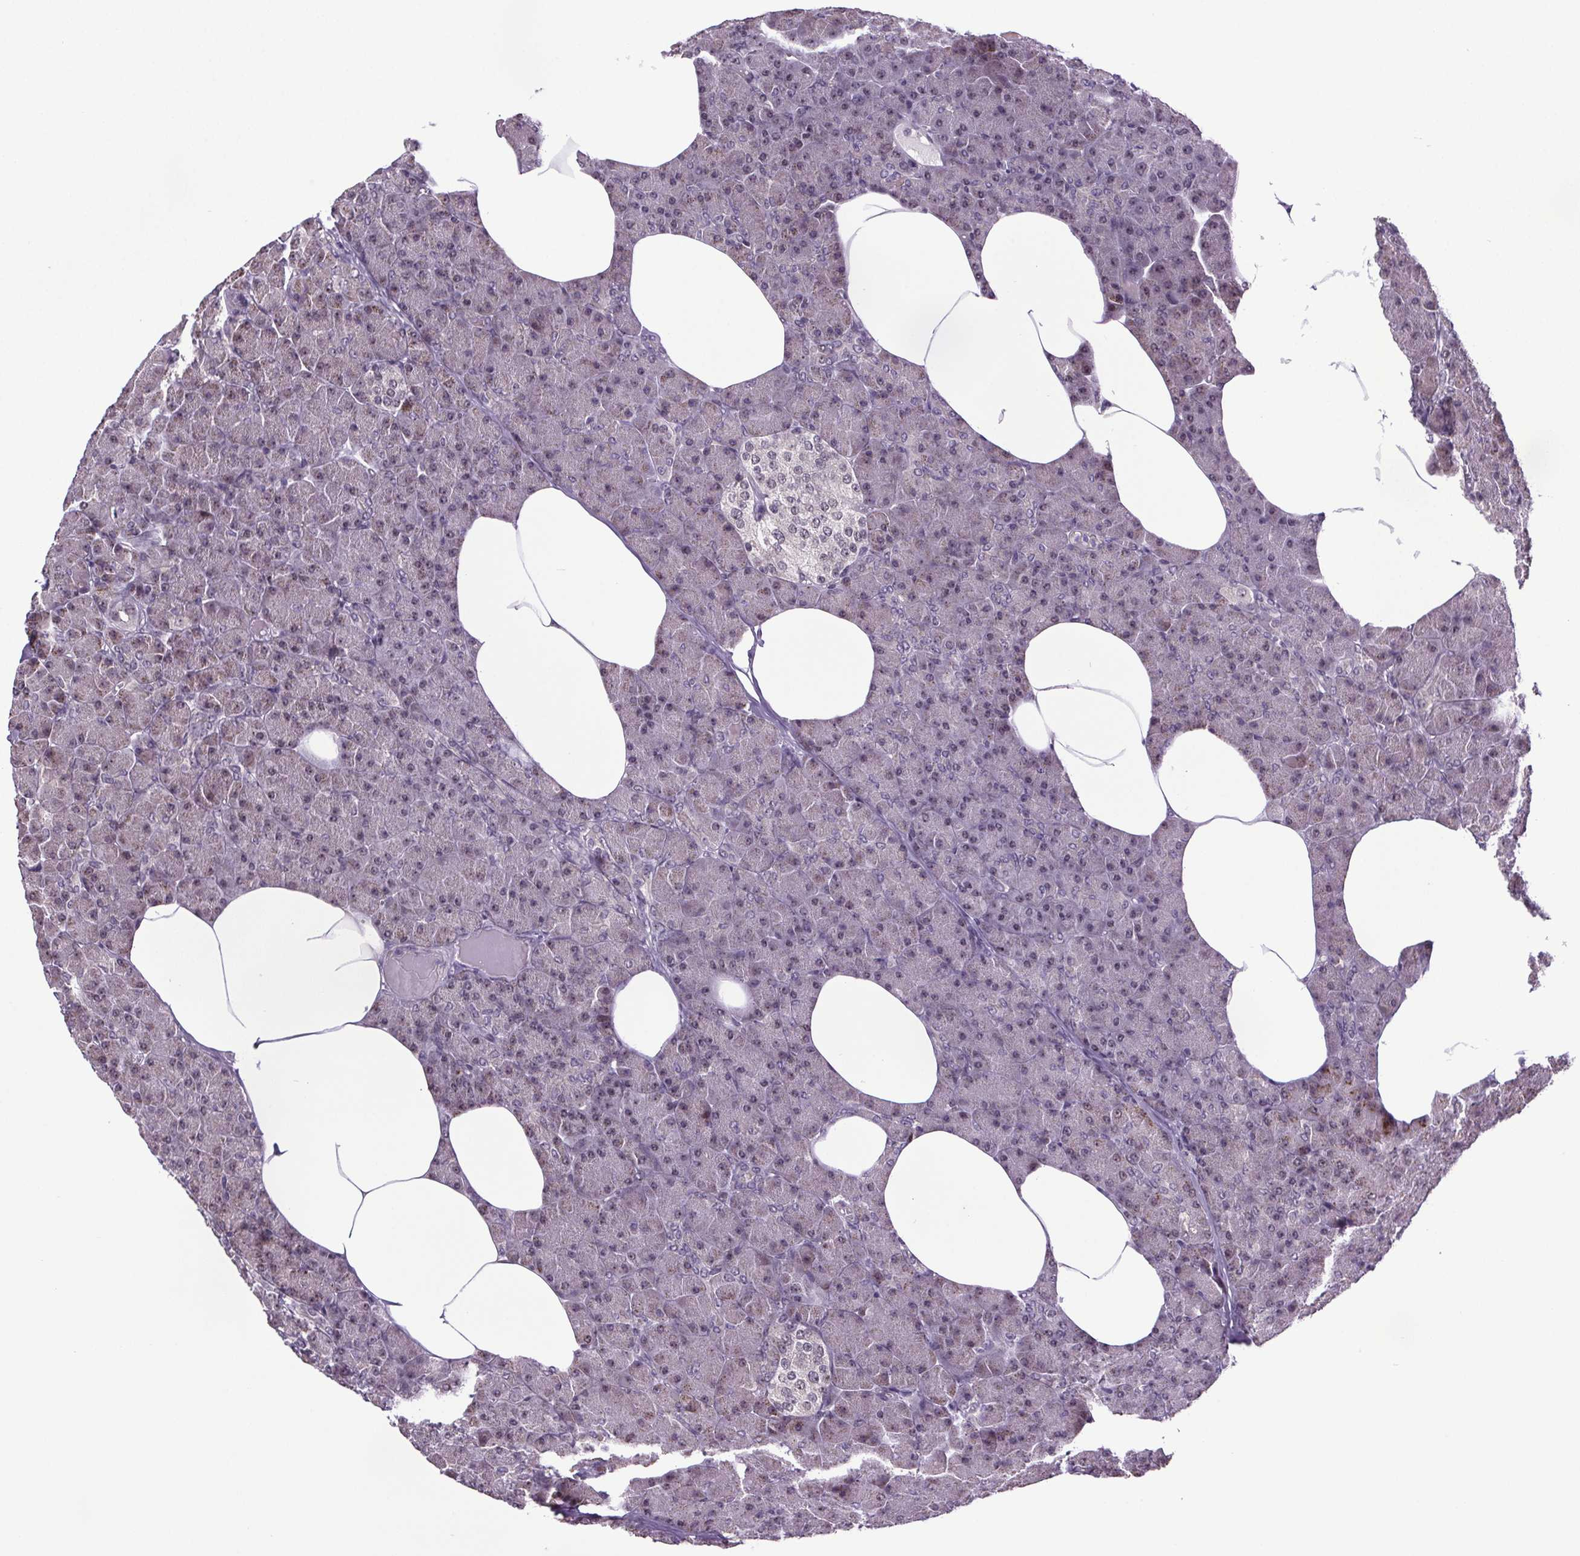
{"staining": {"intensity": "moderate", "quantity": "25%-75%", "location": "nuclear"}, "tissue": "pancreas", "cell_type": "Exocrine glandular cells", "image_type": "normal", "snomed": [{"axis": "morphology", "description": "Normal tissue, NOS"}, {"axis": "topography", "description": "Pancreas"}], "caption": "Brown immunohistochemical staining in unremarkable human pancreas shows moderate nuclear expression in about 25%-75% of exocrine glandular cells. Immunohistochemistry (ihc) stains the protein in brown and the nuclei are stained blue.", "gene": "ATMIN", "patient": {"sex": "female", "age": 45}}